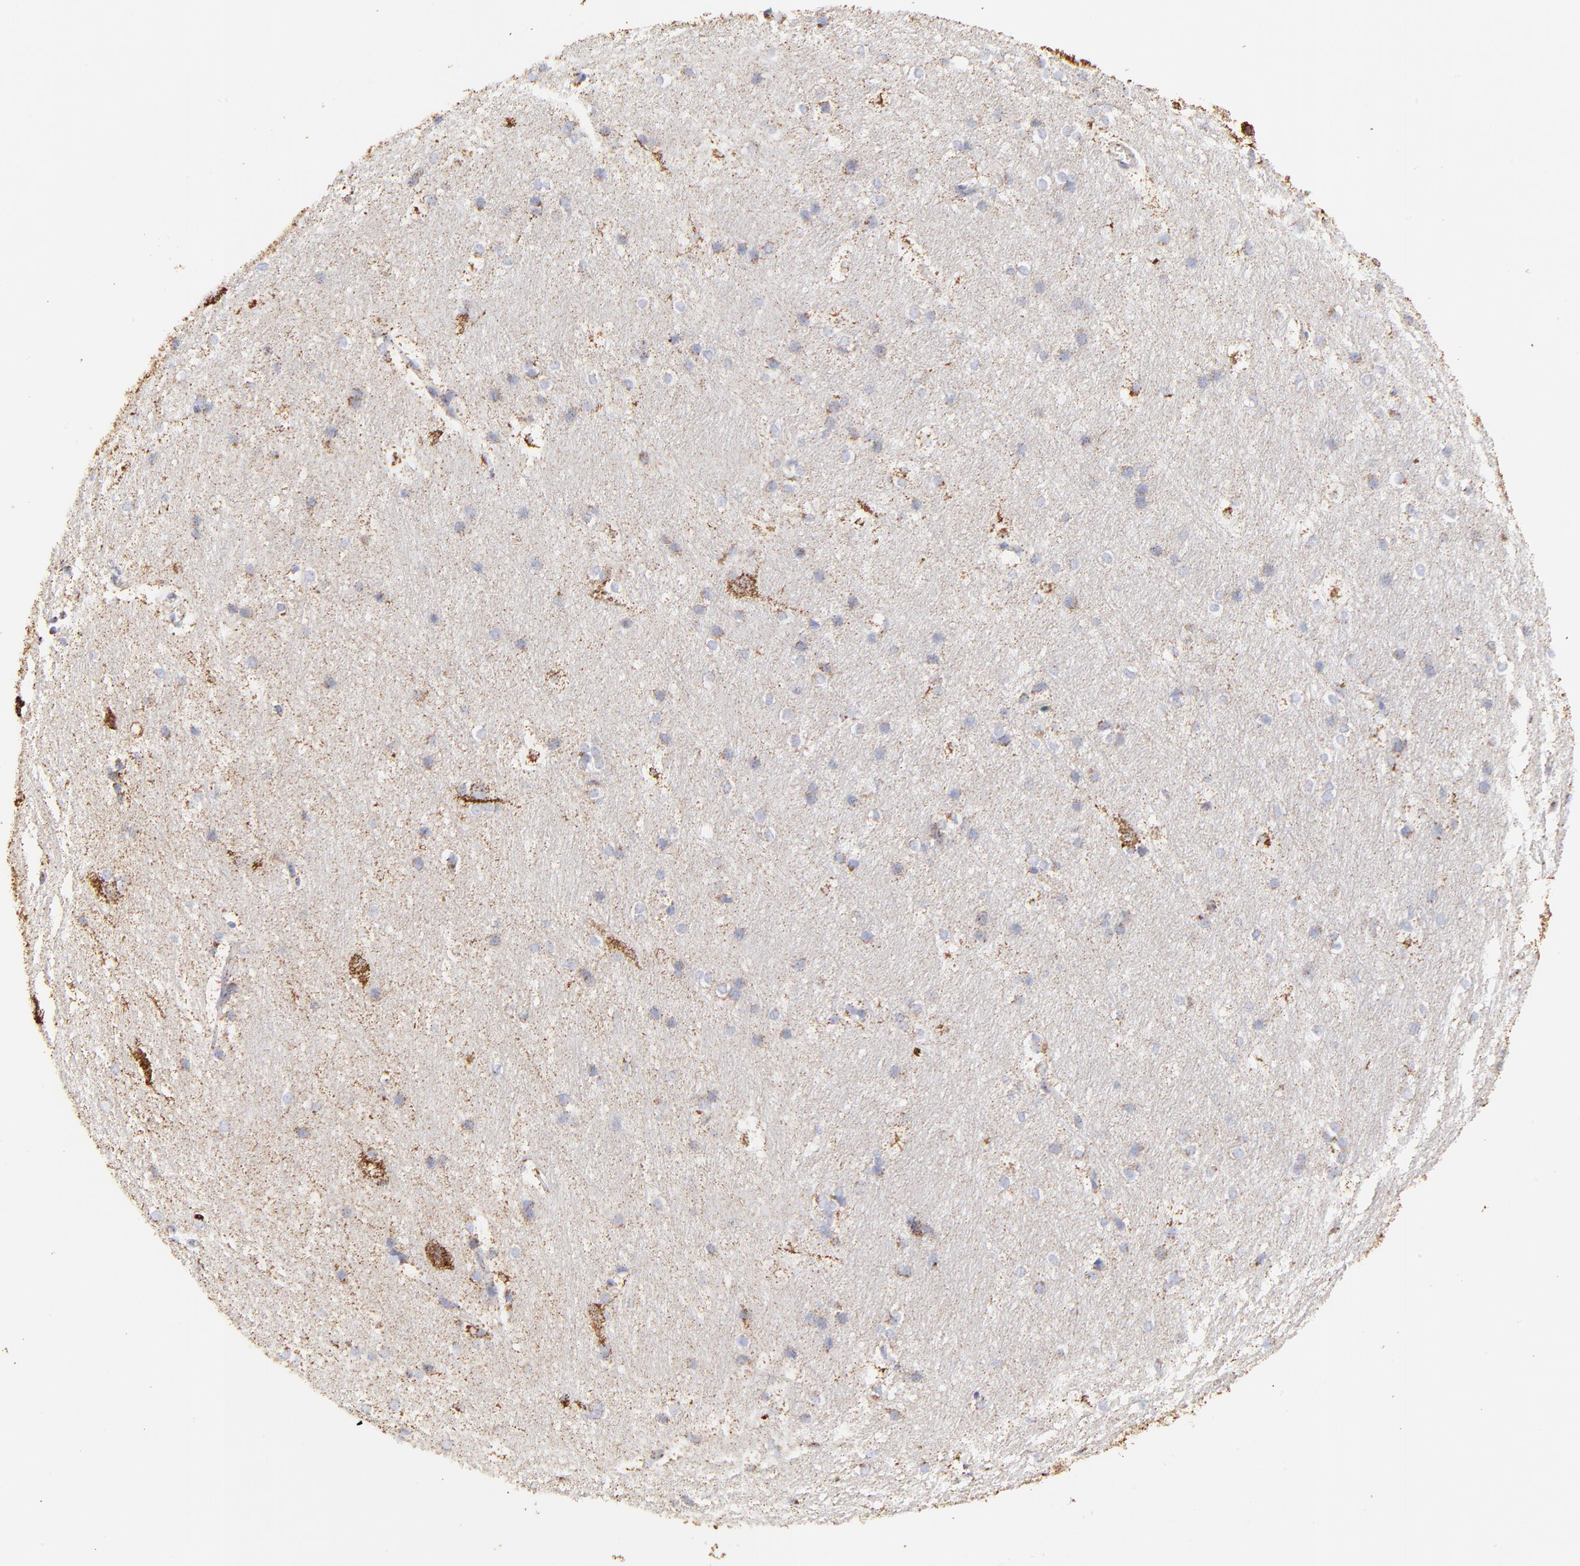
{"staining": {"intensity": "negative", "quantity": "none", "location": "none"}, "tissue": "hippocampus", "cell_type": "Glial cells", "image_type": "normal", "snomed": [{"axis": "morphology", "description": "Normal tissue, NOS"}, {"axis": "topography", "description": "Hippocampus"}], "caption": "Unremarkable hippocampus was stained to show a protein in brown. There is no significant staining in glial cells.", "gene": "COX4I1", "patient": {"sex": "female", "age": 19}}